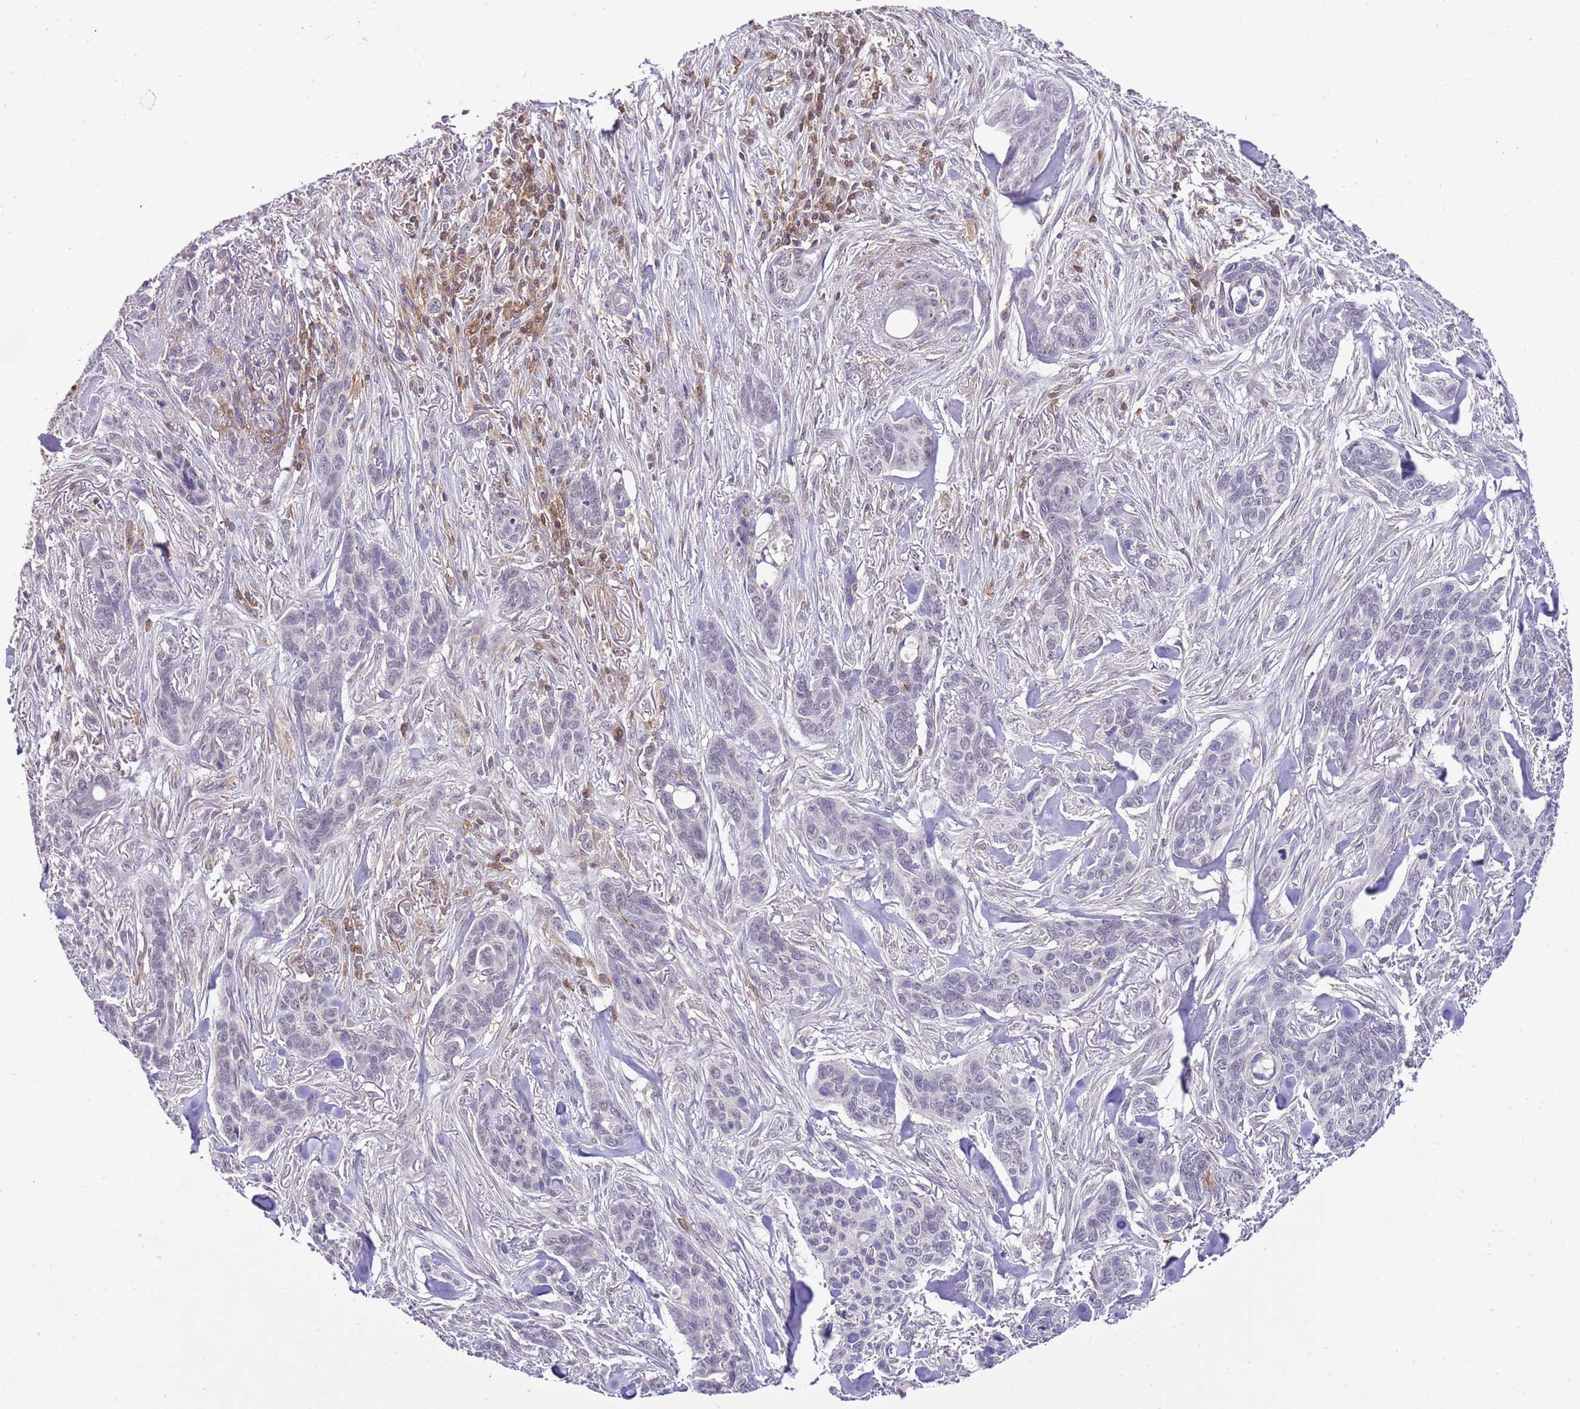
{"staining": {"intensity": "negative", "quantity": "none", "location": "none"}, "tissue": "skin cancer", "cell_type": "Tumor cells", "image_type": "cancer", "snomed": [{"axis": "morphology", "description": "Basal cell carcinoma"}, {"axis": "topography", "description": "Skin"}], "caption": "This image is of skin cancer stained with immunohistochemistry (IHC) to label a protein in brown with the nuclei are counter-stained blue. There is no staining in tumor cells. (DAB (3,3'-diaminobenzidine) immunohistochemistry, high magnification).", "gene": "EFHD1", "patient": {"sex": "male", "age": 86}}